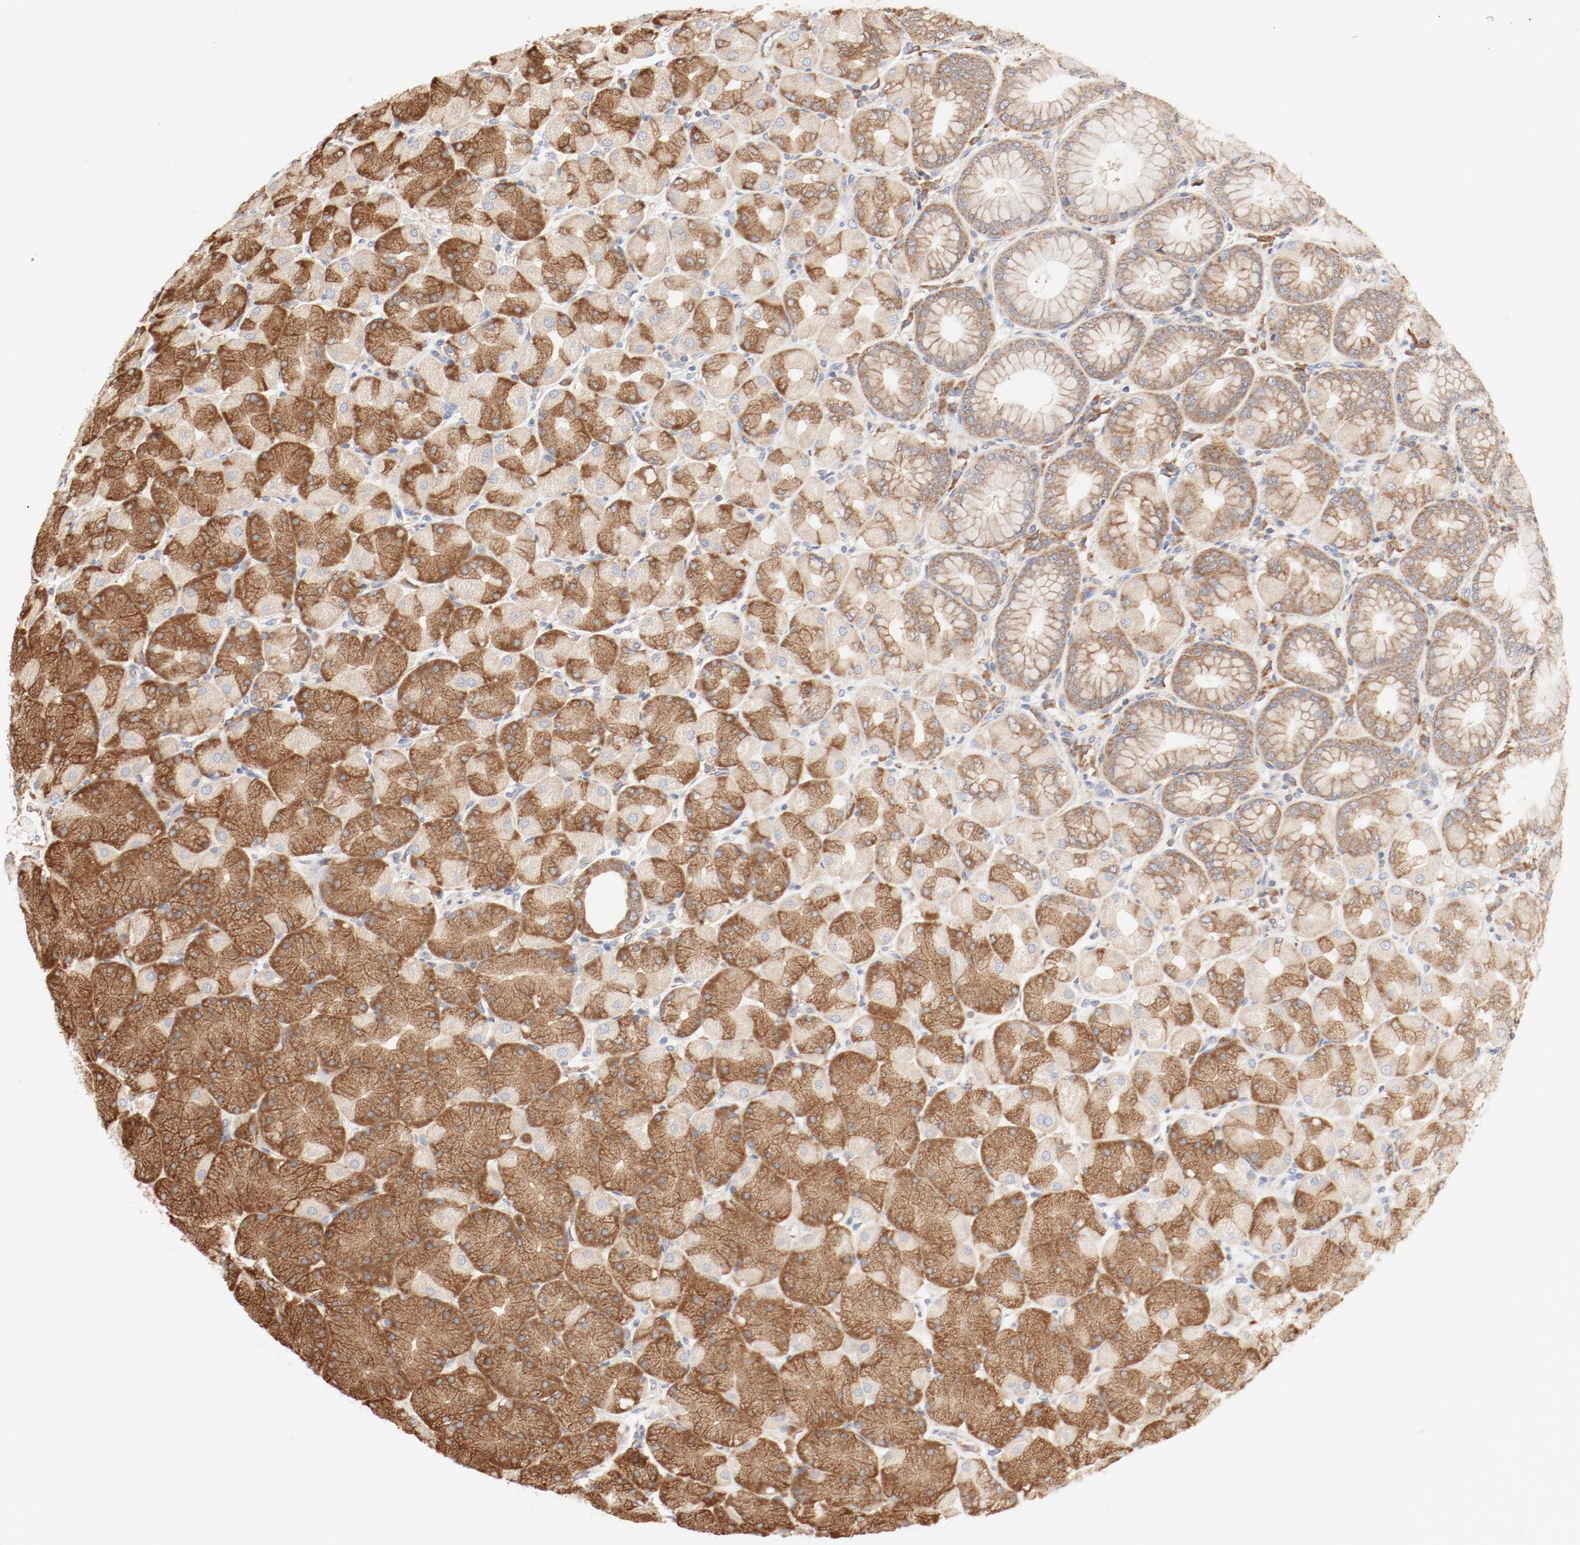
{"staining": {"intensity": "moderate", "quantity": ">75%", "location": "cytoplasmic/membranous"}, "tissue": "stomach", "cell_type": "Glandular cells", "image_type": "normal", "snomed": [{"axis": "morphology", "description": "Normal tissue, NOS"}, {"axis": "topography", "description": "Stomach, upper"}], "caption": "Immunohistochemistry (DAB (3,3'-diaminobenzidine)) staining of benign stomach reveals moderate cytoplasmic/membranous protein expression in approximately >75% of glandular cells.", "gene": "RPS6", "patient": {"sex": "female", "age": 56}}